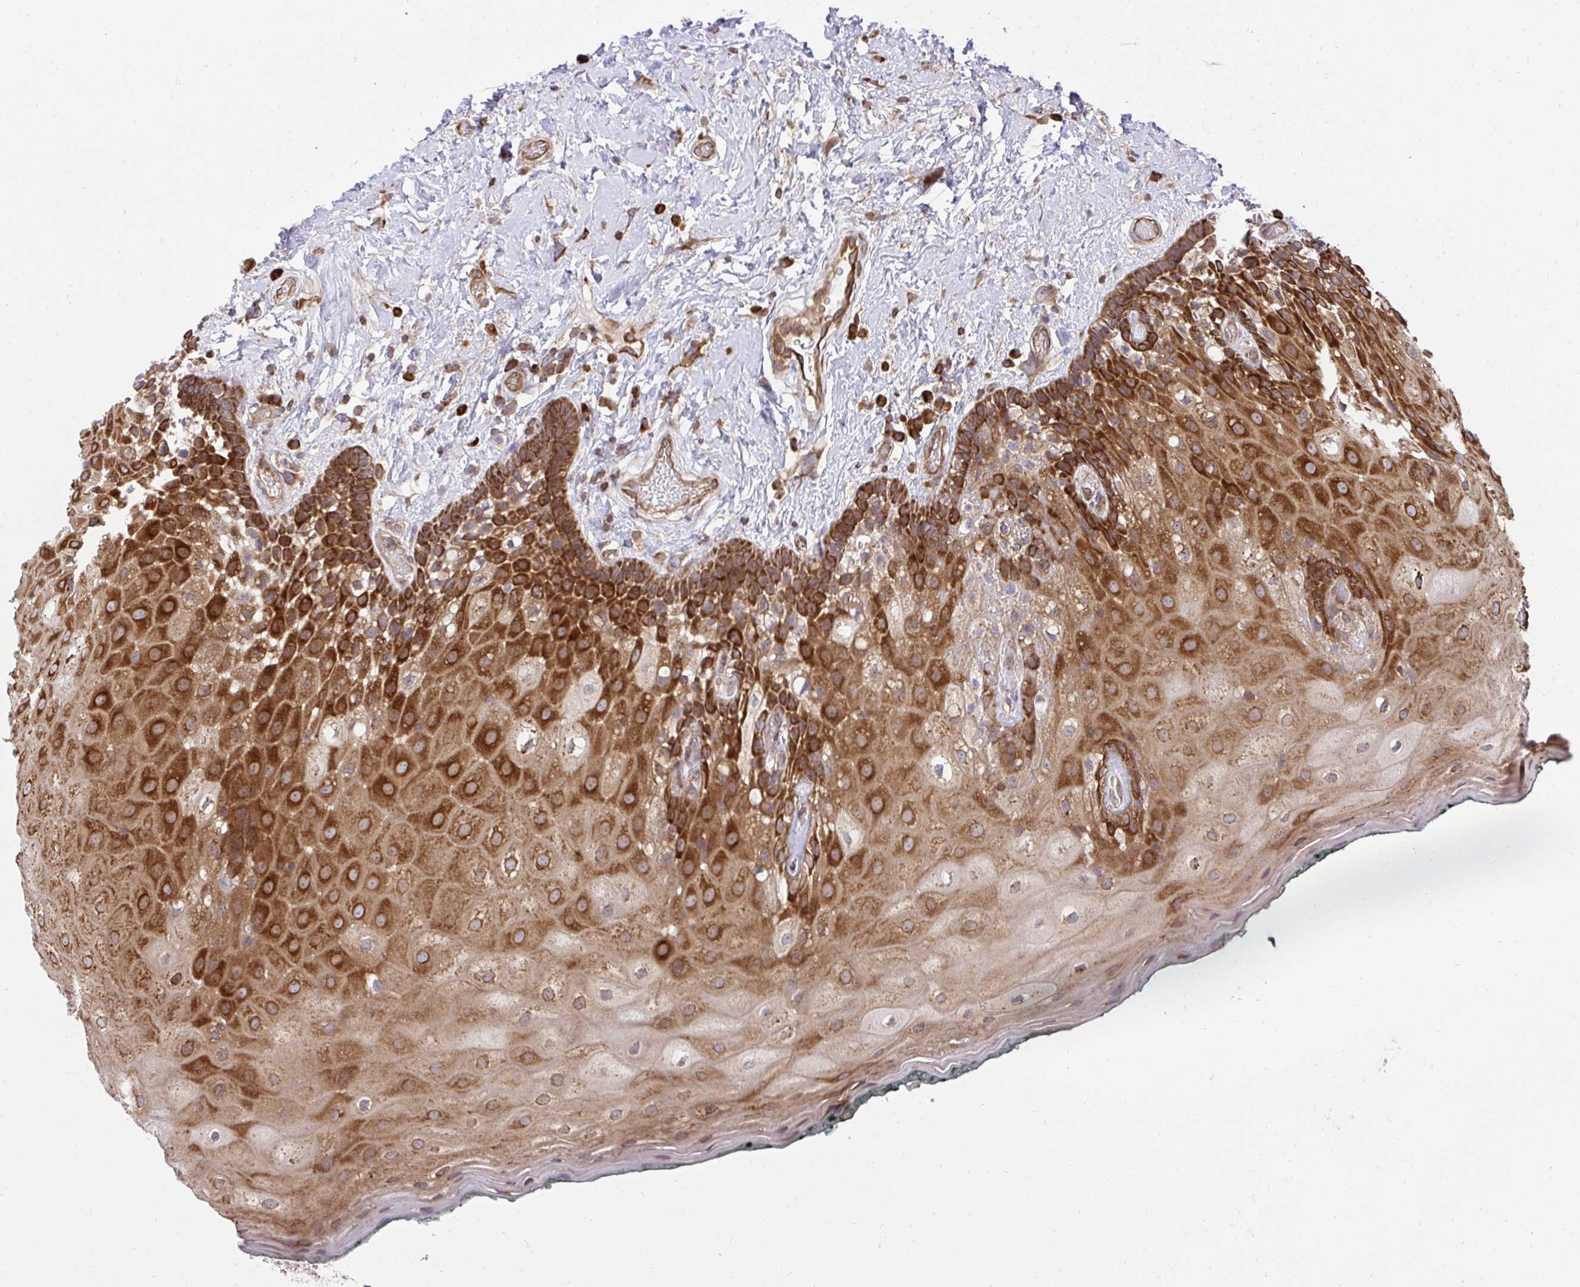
{"staining": {"intensity": "strong", "quantity": ">75%", "location": "cytoplasmic/membranous"}, "tissue": "oral mucosa", "cell_type": "Squamous epithelial cells", "image_type": "normal", "snomed": [{"axis": "morphology", "description": "Normal tissue, NOS"}, {"axis": "morphology", "description": "Squamous cell carcinoma, NOS"}, {"axis": "topography", "description": "Oral tissue"}, {"axis": "topography", "description": "Head-Neck"}], "caption": "A histopathology image of human oral mucosa stained for a protein shows strong cytoplasmic/membranous brown staining in squamous epithelial cells. Using DAB (brown) and hematoxylin (blue) stains, captured at high magnification using brightfield microscopy.", "gene": "NMNAT3", "patient": {"sex": "male", "age": 64}}